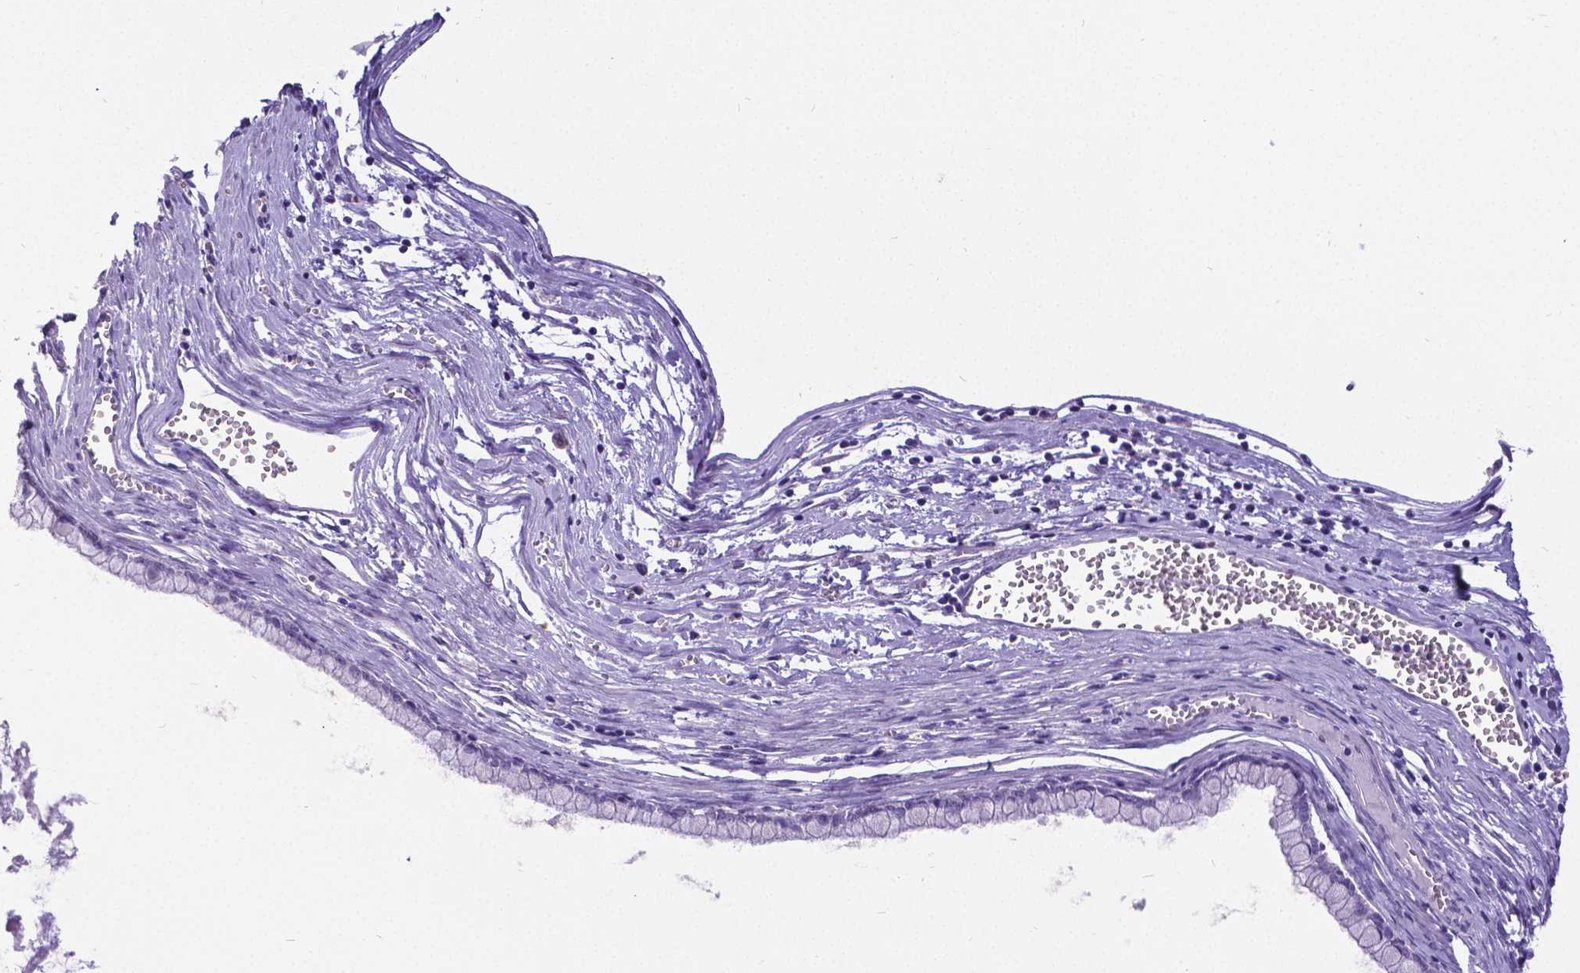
{"staining": {"intensity": "negative", "quantity": "none", "location": "none"}, "tissue": "ovarian cancer", "cell_type": "Tumor cells", "image_type": "cancer", "snomed": [{"axis": "morphology", "description": "Cystadenocarcinoma, mucinous, NOS"}, {"axis": "topography", "description": "Ovary"}], "caption": "DAB immunohistochemical staining of mucinous cystadenocarcinoma (ovarian) demonstrates no significant expression in tumor cells.", "gene": "SATB2", "patient": {"sex": "female", "age": 67}}